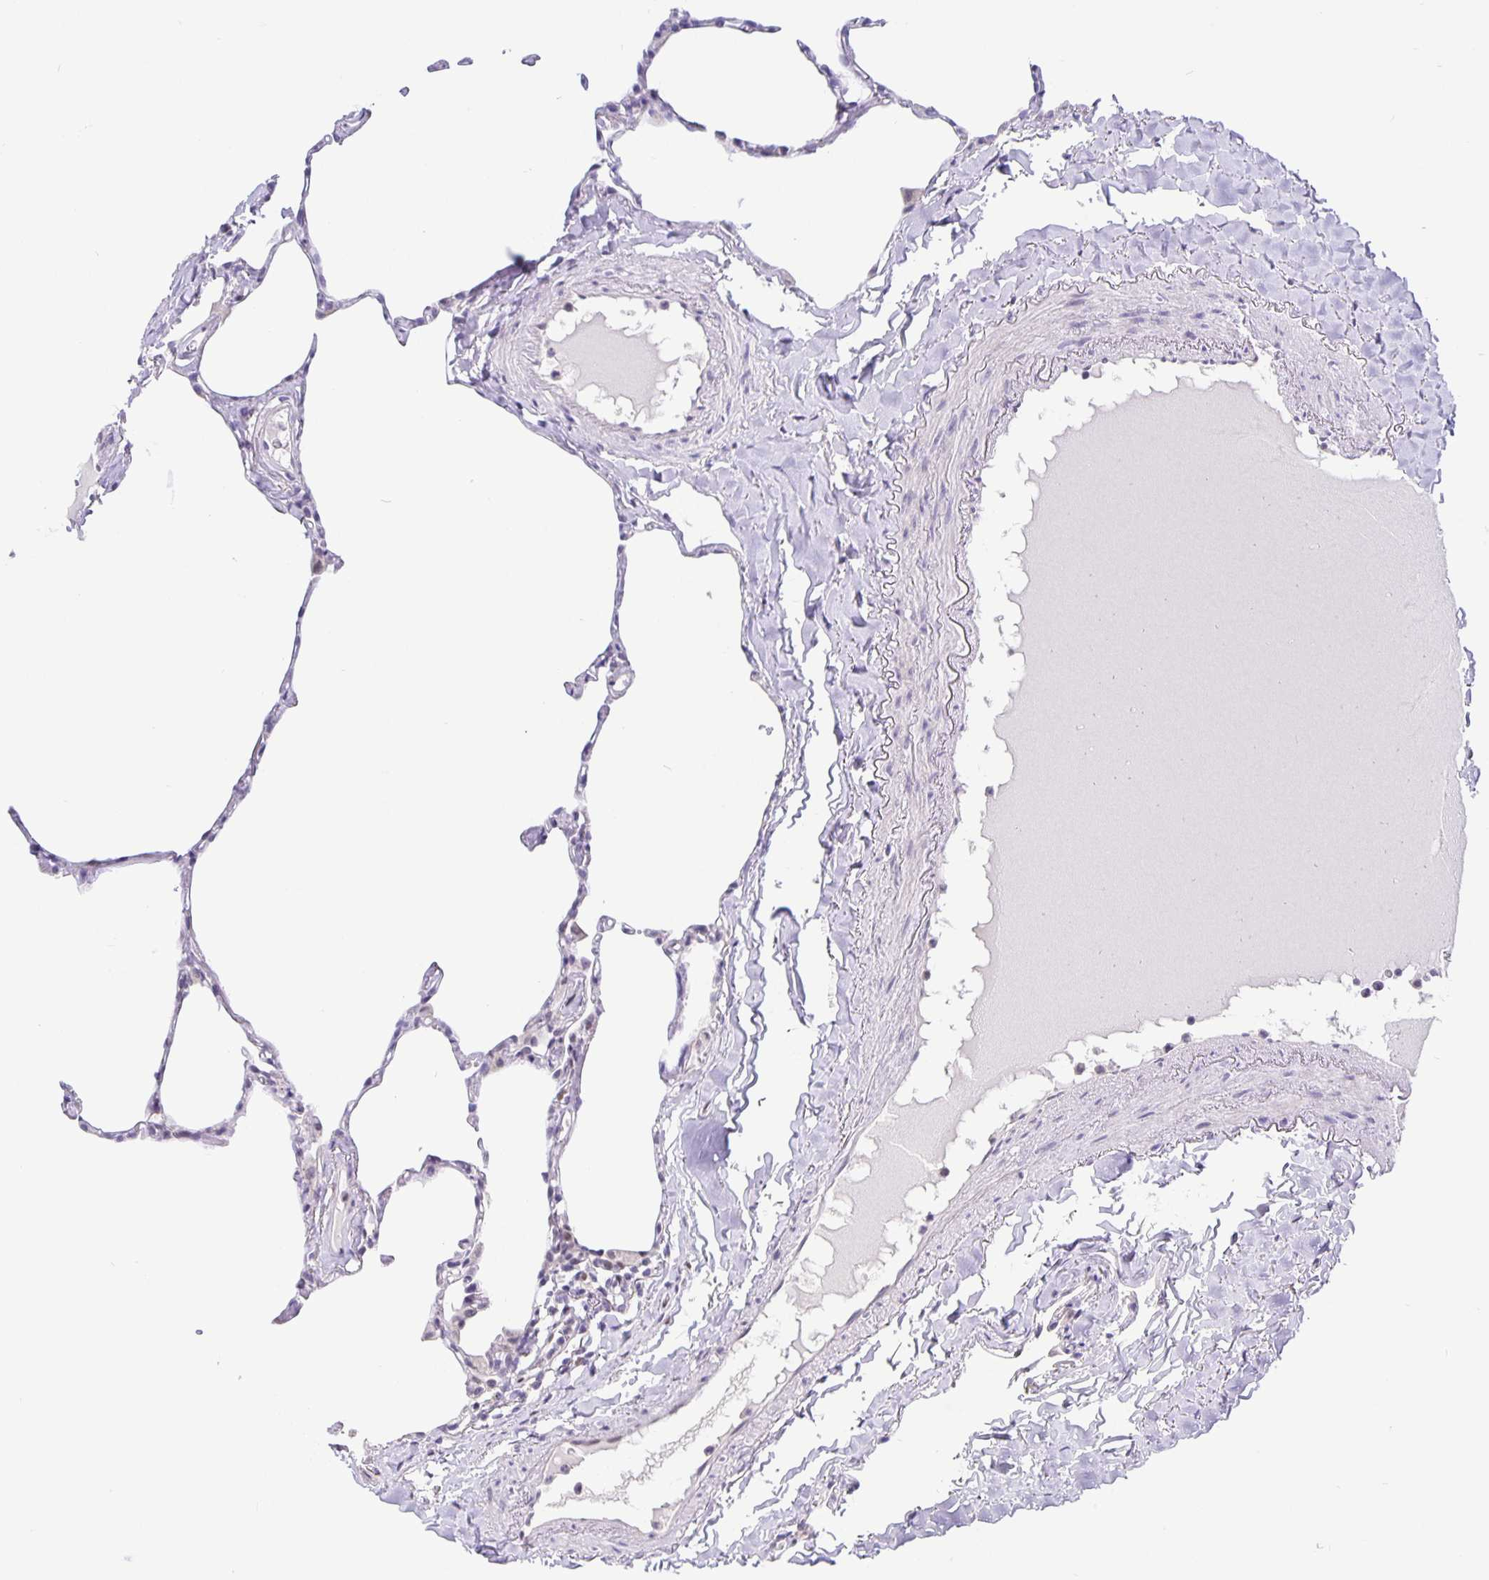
{"staining": {"intensity": "negative", "quantity": "none", "location": "none"}, "tissue": "lung", "cell_type": "Alveolar cells", "image_type": "normal", "snomed": [{"axis": "morphology", "description": "Normal tissue, NOS"}, {"axis": "topography", "description": "Lung"}], "caption": "IHC of benign human lung displays no expression in alveolar cells. (DAB (3,3'-diaminobenzidine) immunohistochemistry with hematoxylin counter stain).", "gene": "FOSL2", "patient": {"sex": "male", "age": 65}}